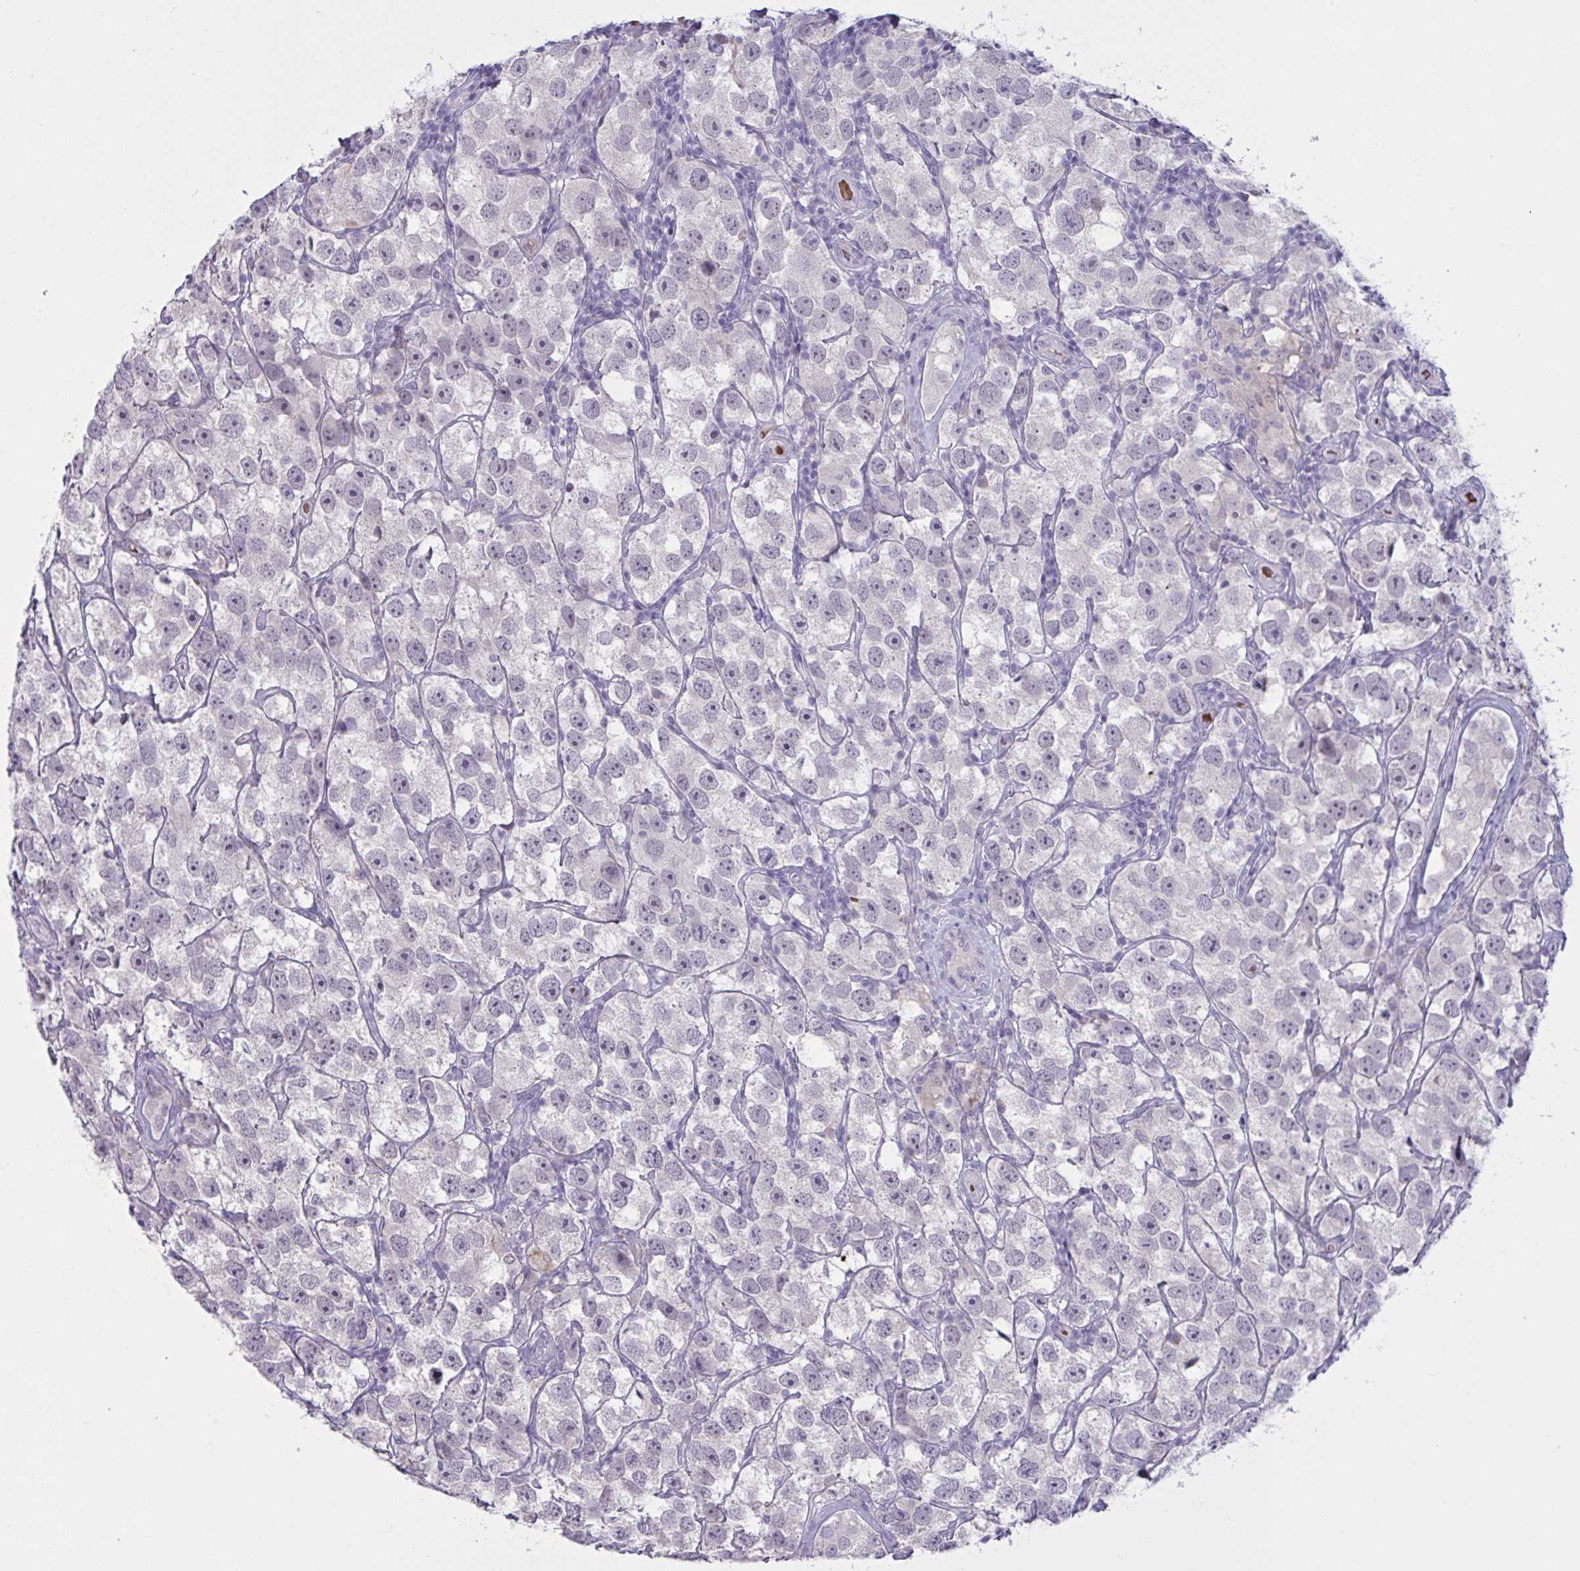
{"staining": {"intensity": "negative", "quantity": "none", "location": "none"}, "tissue": "testis cancer", "cell_type": "Tumor cells", "image_type": "cancer", "snomed": [{"axis": "morphology", "description": "Seminoma, NOS"}, {"axis": "topography", "description": "Testis"}], "caption": "DAB immunohistochemical staining of testis cancer exhibits no significant staining in tumor cells. Brightfield microscopy of IHC stained with DAB (brown) and hematoxylin (blue), captured at high magnification.", "gene": "RFPL4B", "patient": {"sex": "male", "age": 26}}